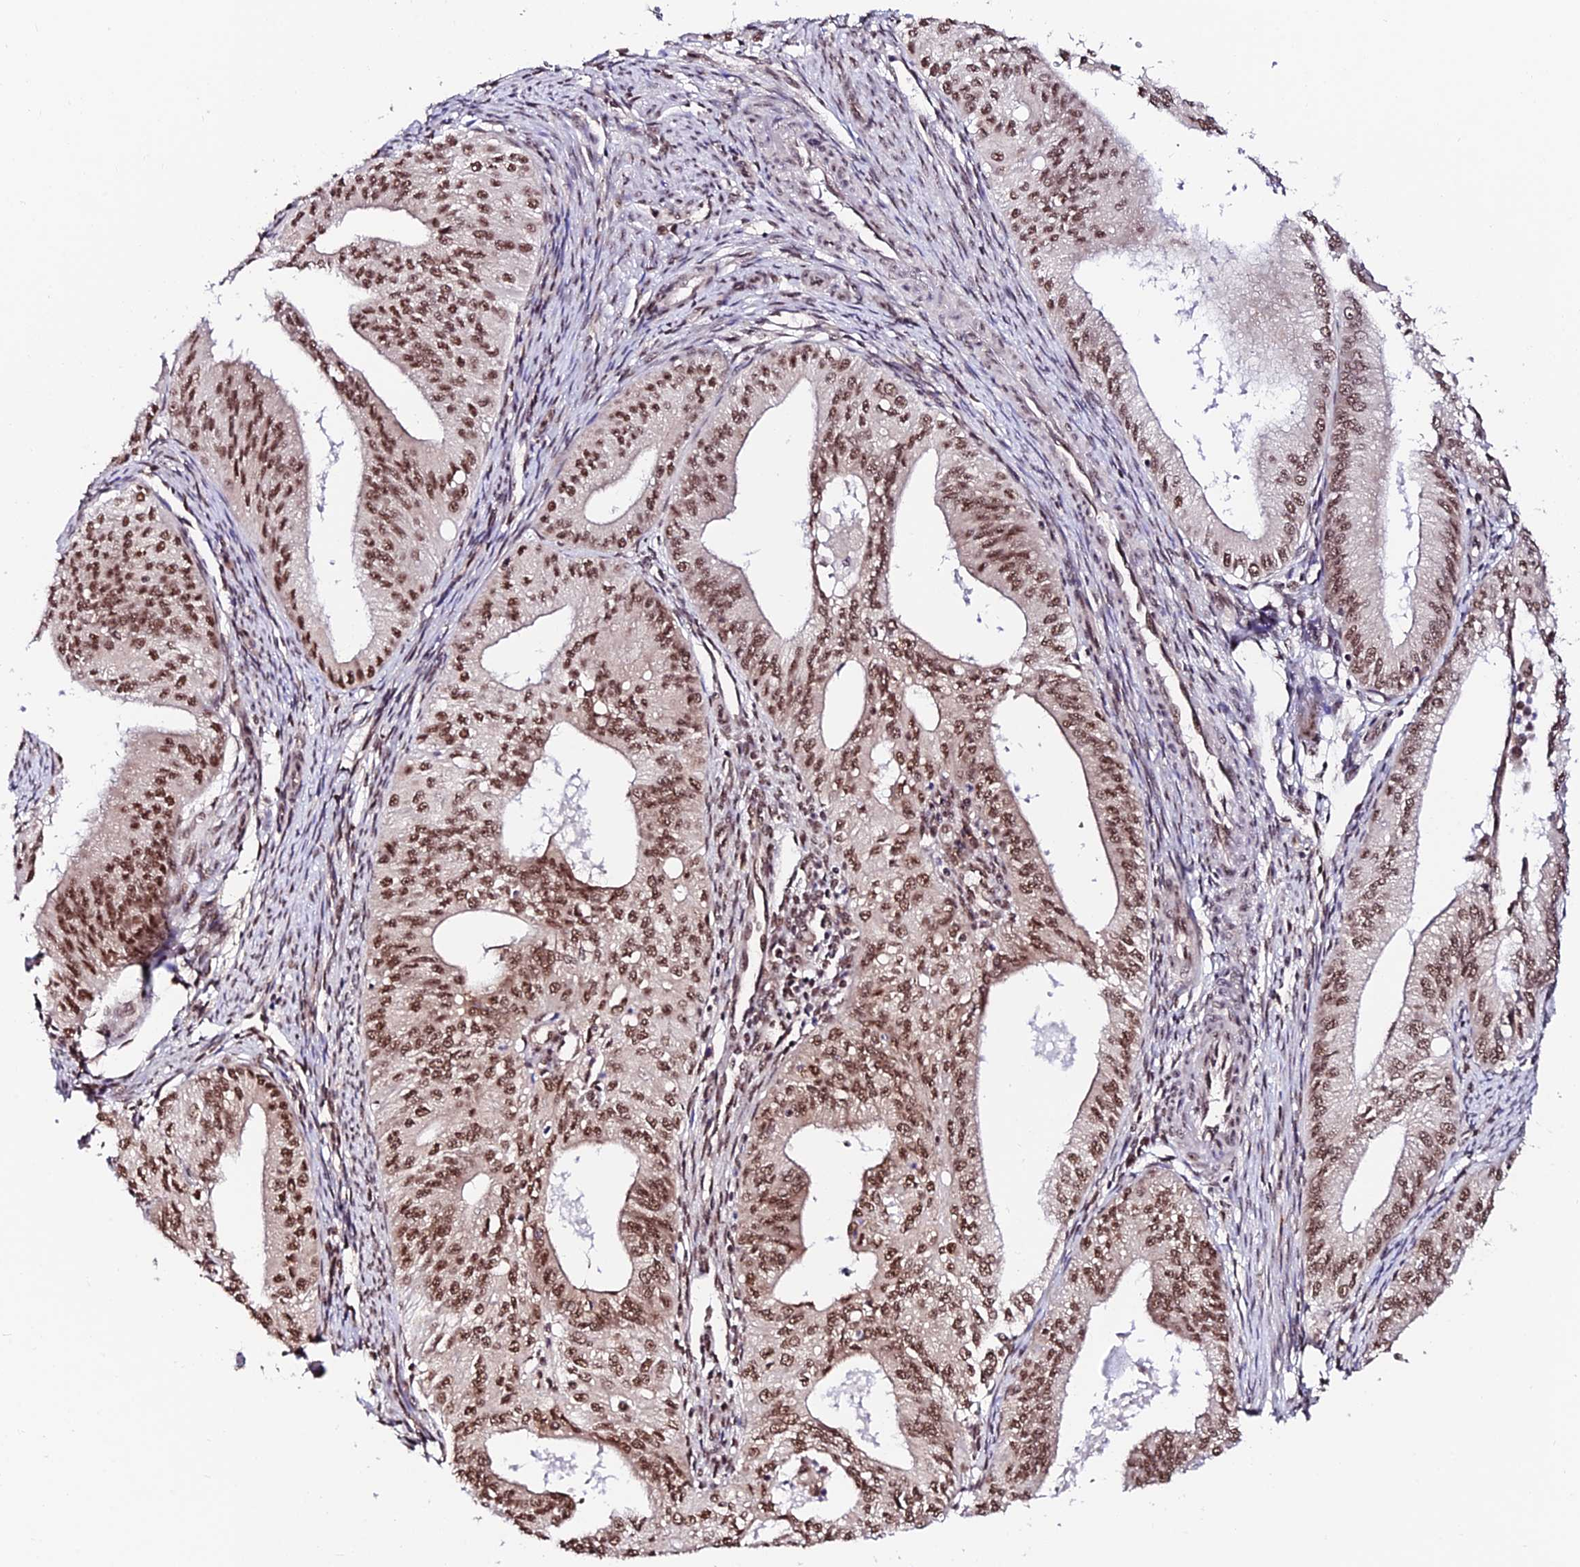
{"staining": {"intensity": "strong", "quantity": ">75%", "location": "nuclear"}, "tissue": "endometrial cancer", "cell_type": "Tumor cells", "image_type": "cancer", "snomed": [{"axis": "morphology", "description": "Adenocarcinoma, NOS"}, {"axis": "topography", "description": "Endometrium"}], "caption": "Endometrial cancer (adenocarcinoma) stained with a brown dye demonstrates strong nuclear positive positivity in about >75% of tumor cells.", "gene": "RBM42", "patient": {"sex": "female", "age": 50}}